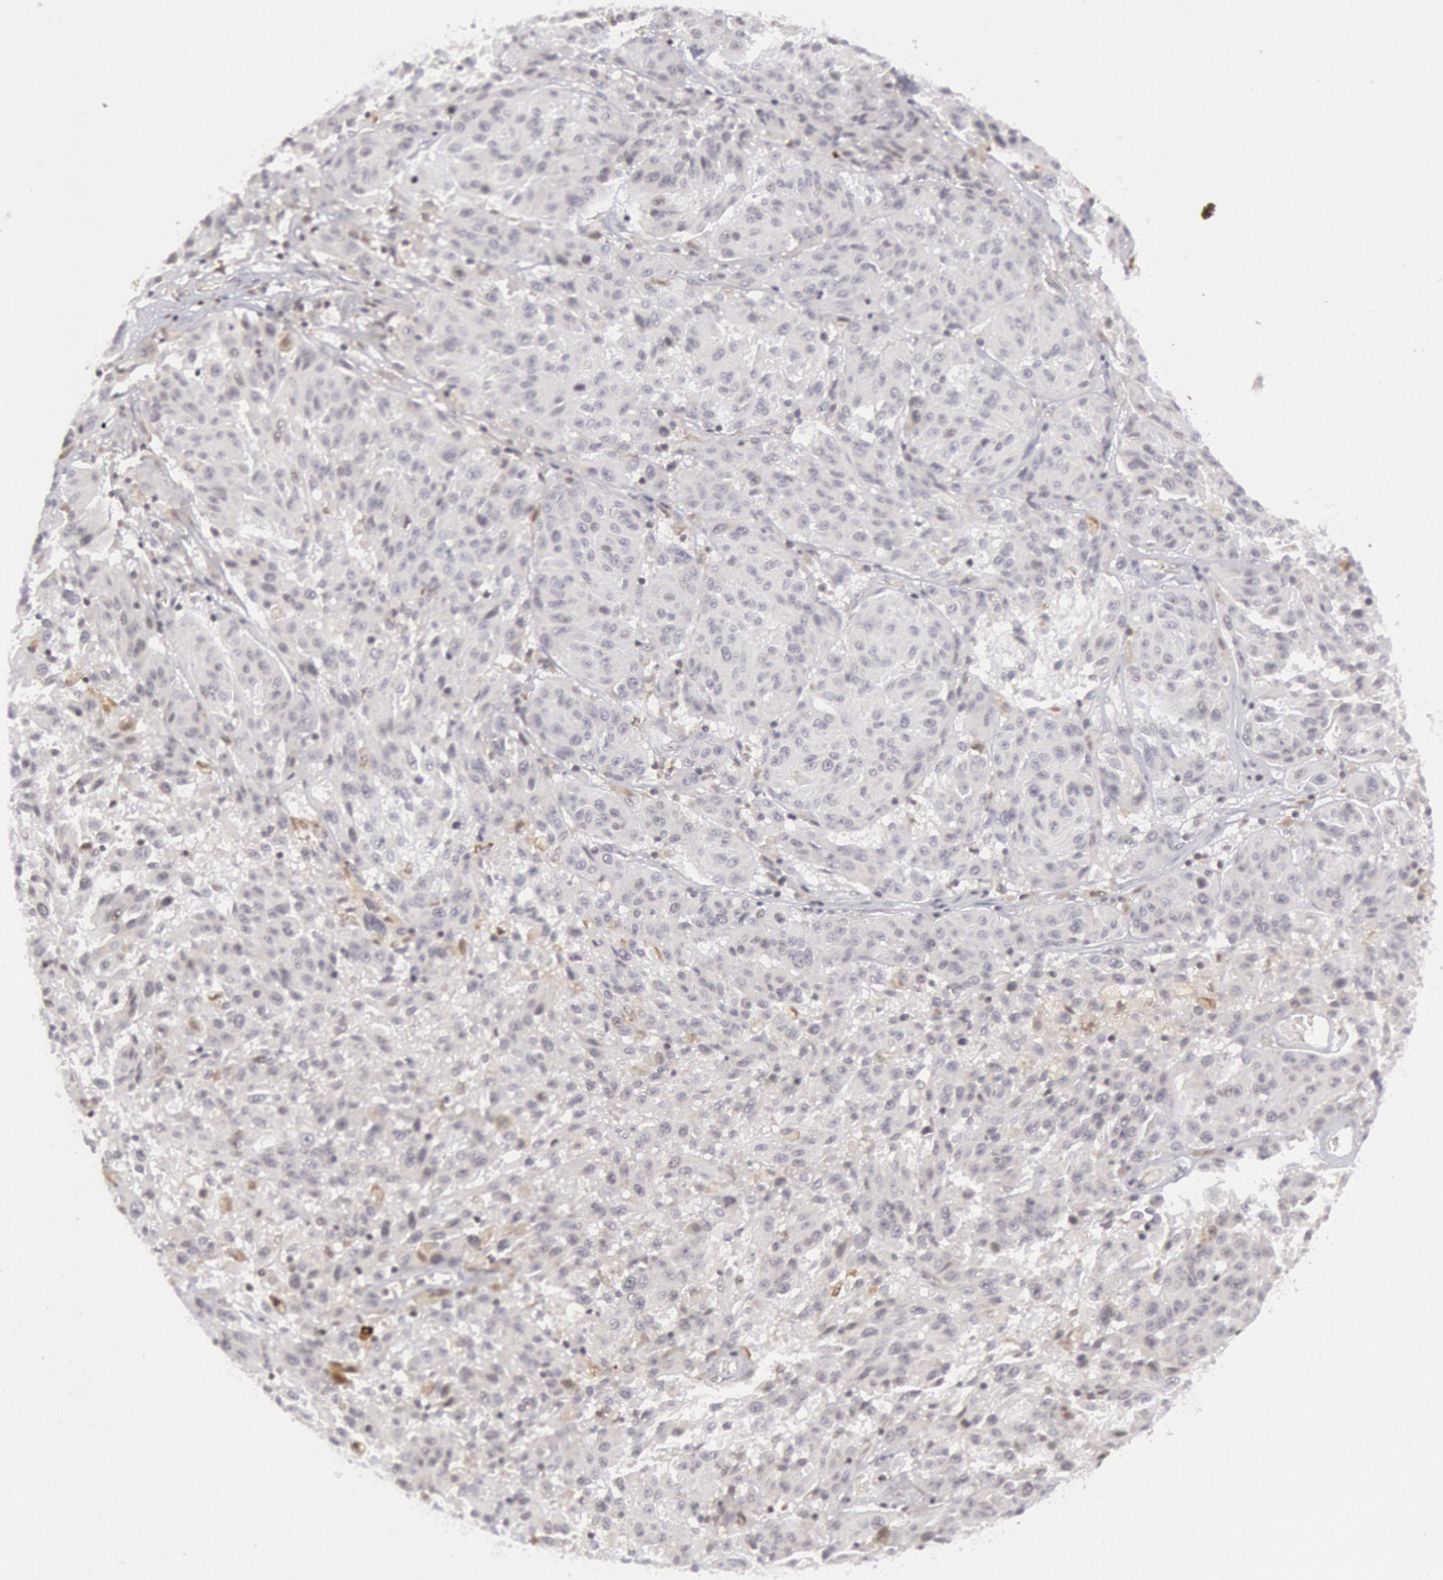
{"staining": {"intensity": "negative", "quantity": "none", "location": "none"}, "tissue": "melanoma", "cell_type": "Tumor cells", "image_type": "cancer", "snomed": [{"axis": "morphology", "description": "Malignant melanoma, NOS"}, {"axis": "topography", "description": "Skin"}], "caption": "High magnification brightfield microscopy of malignant melanoma stained with DAB (3,3'-diaminobenzidine) (brown) and counterstained with hematoxylin (blue): tumor cells show no significant expression.", "gene": "PTGS2", "patient": {"sex": "female", "age": 77}}